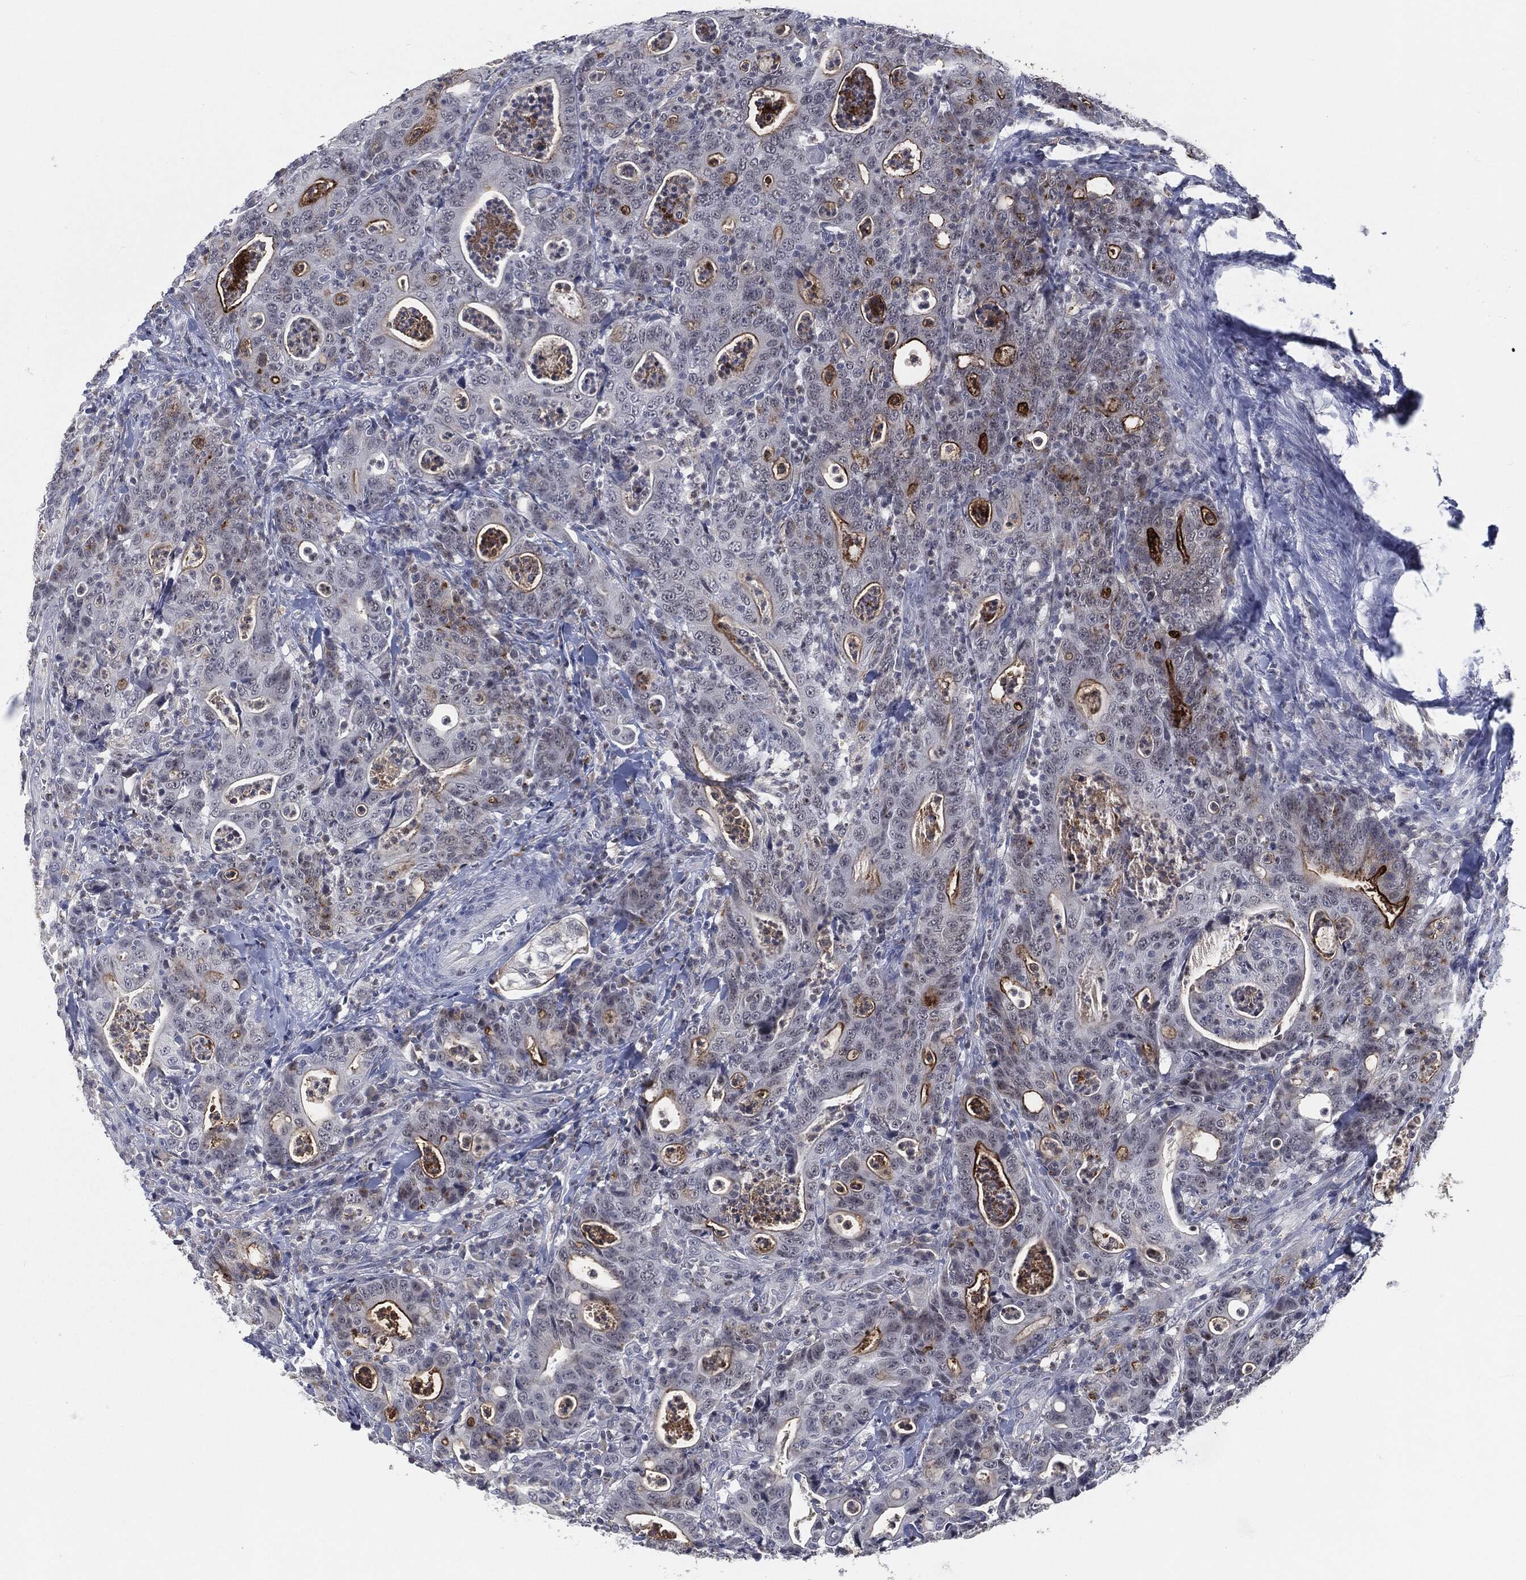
{"staining": {"intensity": "strong", "quantity": "25%-75%", "location": "cytoplasmic/membranous"}, "tissue": "colorectal cancer", "cell_type": "Tumor cells", "image_type": "cancer", "snomed": [{"axis": "morphology", "description": "Adenocarcinoma, NOS"}, {"axis": "topography", "description": "Colon"}], "caption": "Tumor cells reveal strong cytoplasmic/membranous staining in approximately 25%-75% of cells in adenocarcinoma (colorectal). (DAB IHC with brightfield microscopy, high magnification).", "gene": "PROM1", "patient": {"sex": "male", "age": 70}}